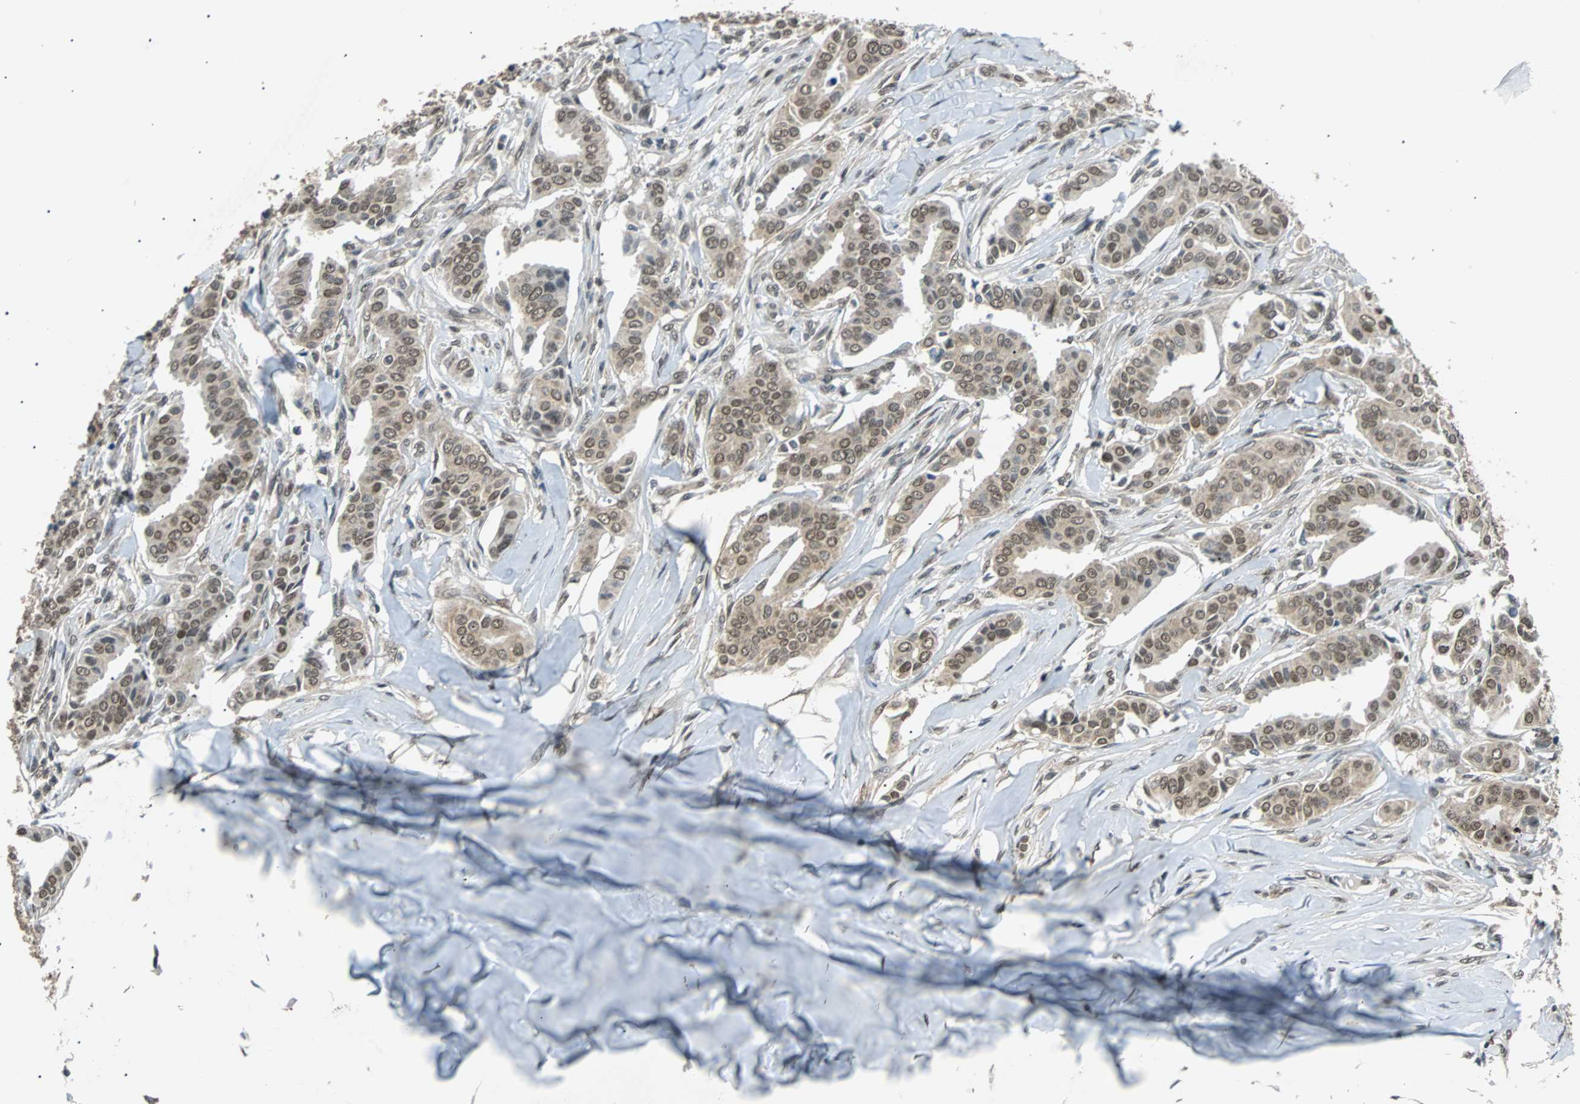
{"staining": {"intensity": "moderate", "quantity": ">75%", "location": "nuclear"}, "tissue": "head and neck cancer", "cell_type": "Tumor cells", "image_type": "cancer", "snomed": [{"axis": "morphology", "description": "Adenocarcinoma, NOS"}, {"axis": "topography", "description": "Salivary gland"}, {"axis": "topography", "description": "Head-Neck"}], "caption": "Immunohistochemistry (DAB) staining of human head and neck cancer (adenocarcinoma) exhibits moderate nuclear protein positivity in approximately >75% of tumor cells.", "gene": "PHC1", "patient": {"sex": "female", "age": 59}}